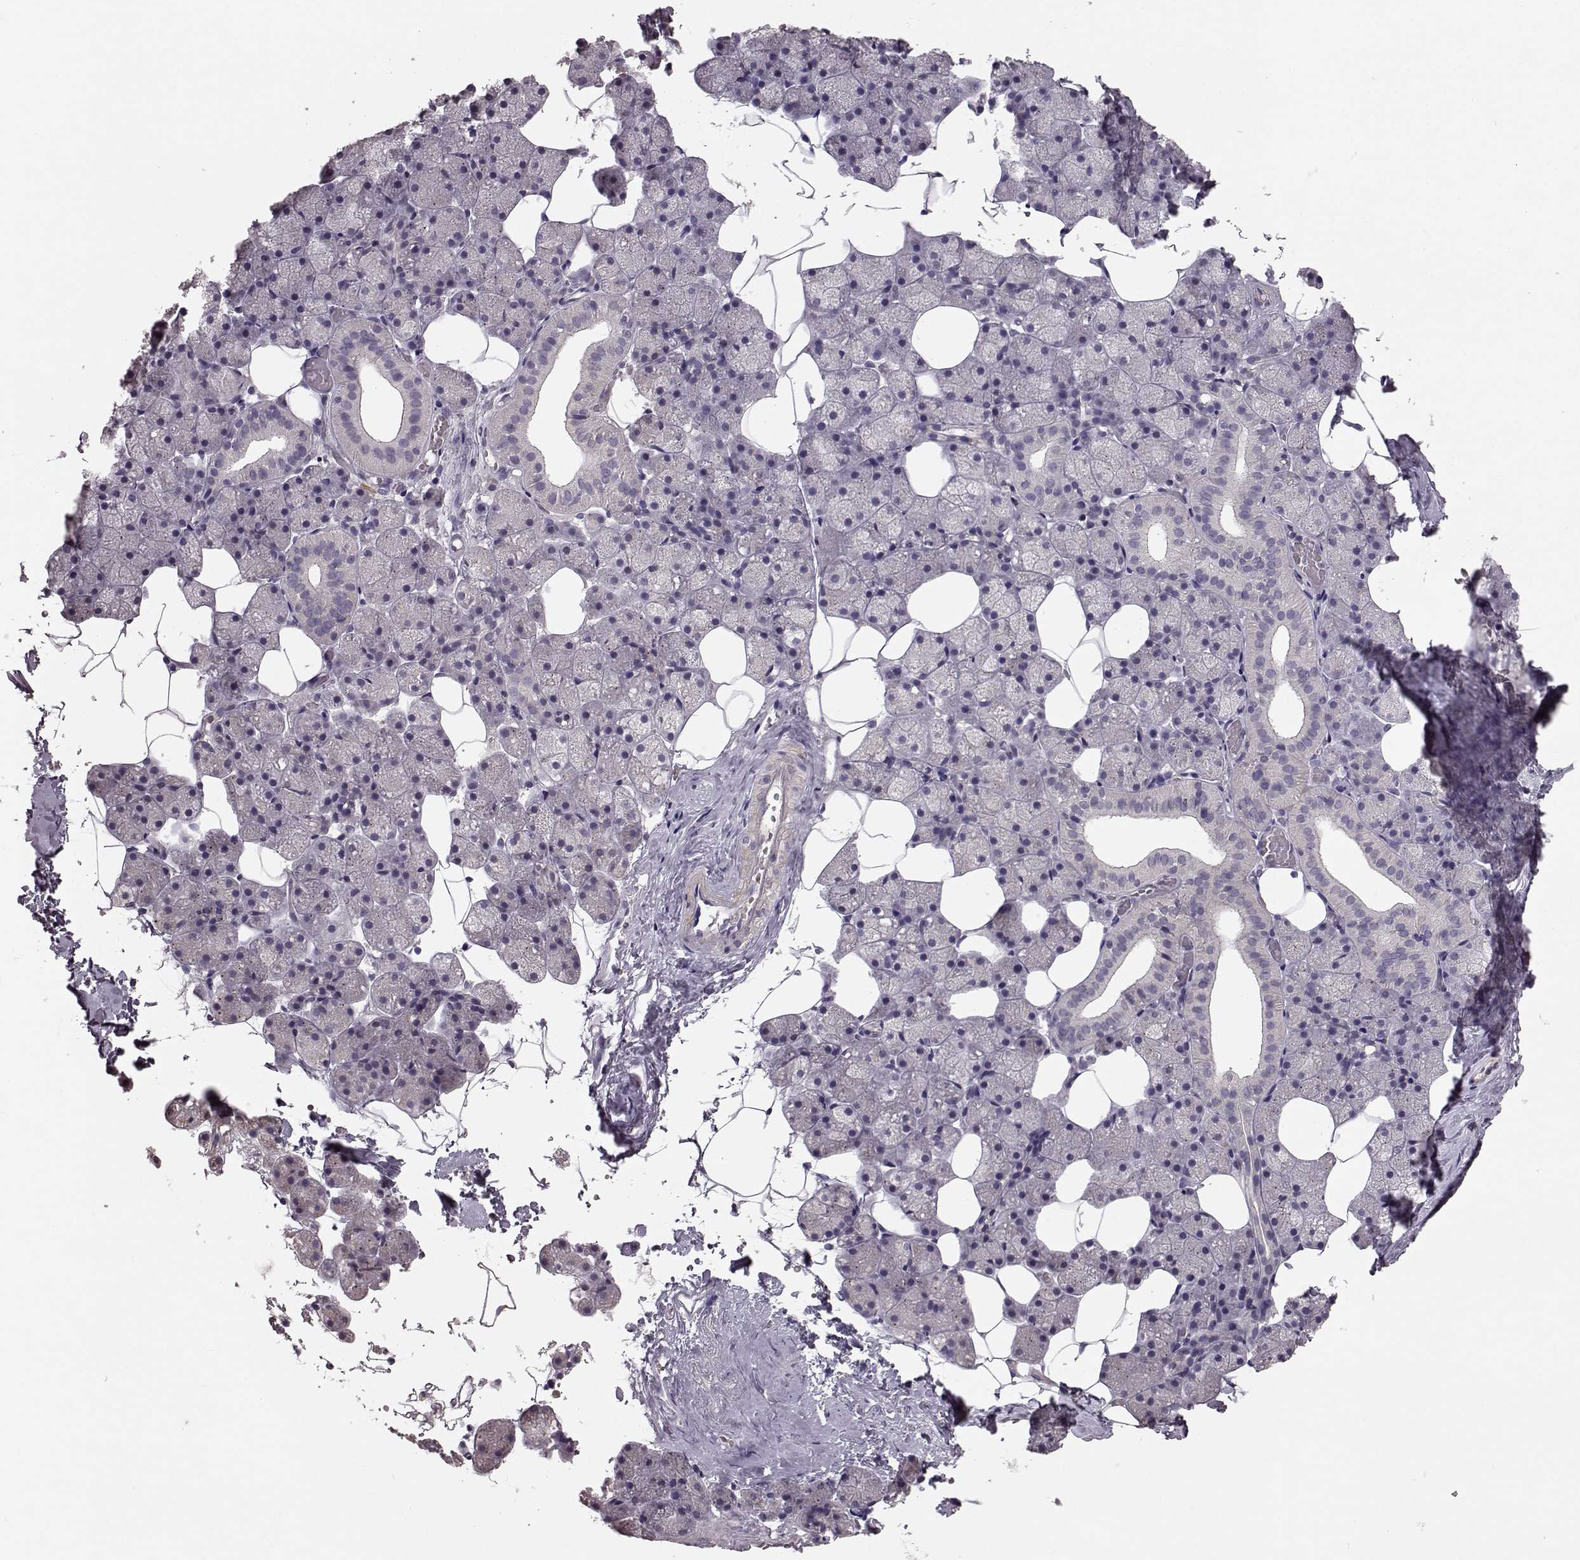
{"staining": {"intensity": "negative", "quantity": "none", "location": "none"}, "tissue": "salivary gland", "cell_type": "Glandular cells", "image_type": "normal", "snomed": [{"axis": "morphology", "description": "Normal tissue, NOS"}, {"axis": "topography", "description": "Salivary gland"}], "caption": "Histopathology image shows no protein positivity in glandular cells of unremarkable salivary gland.", "gene": "SLC52A3", "patient": {"sex": "male", "age": 38}}